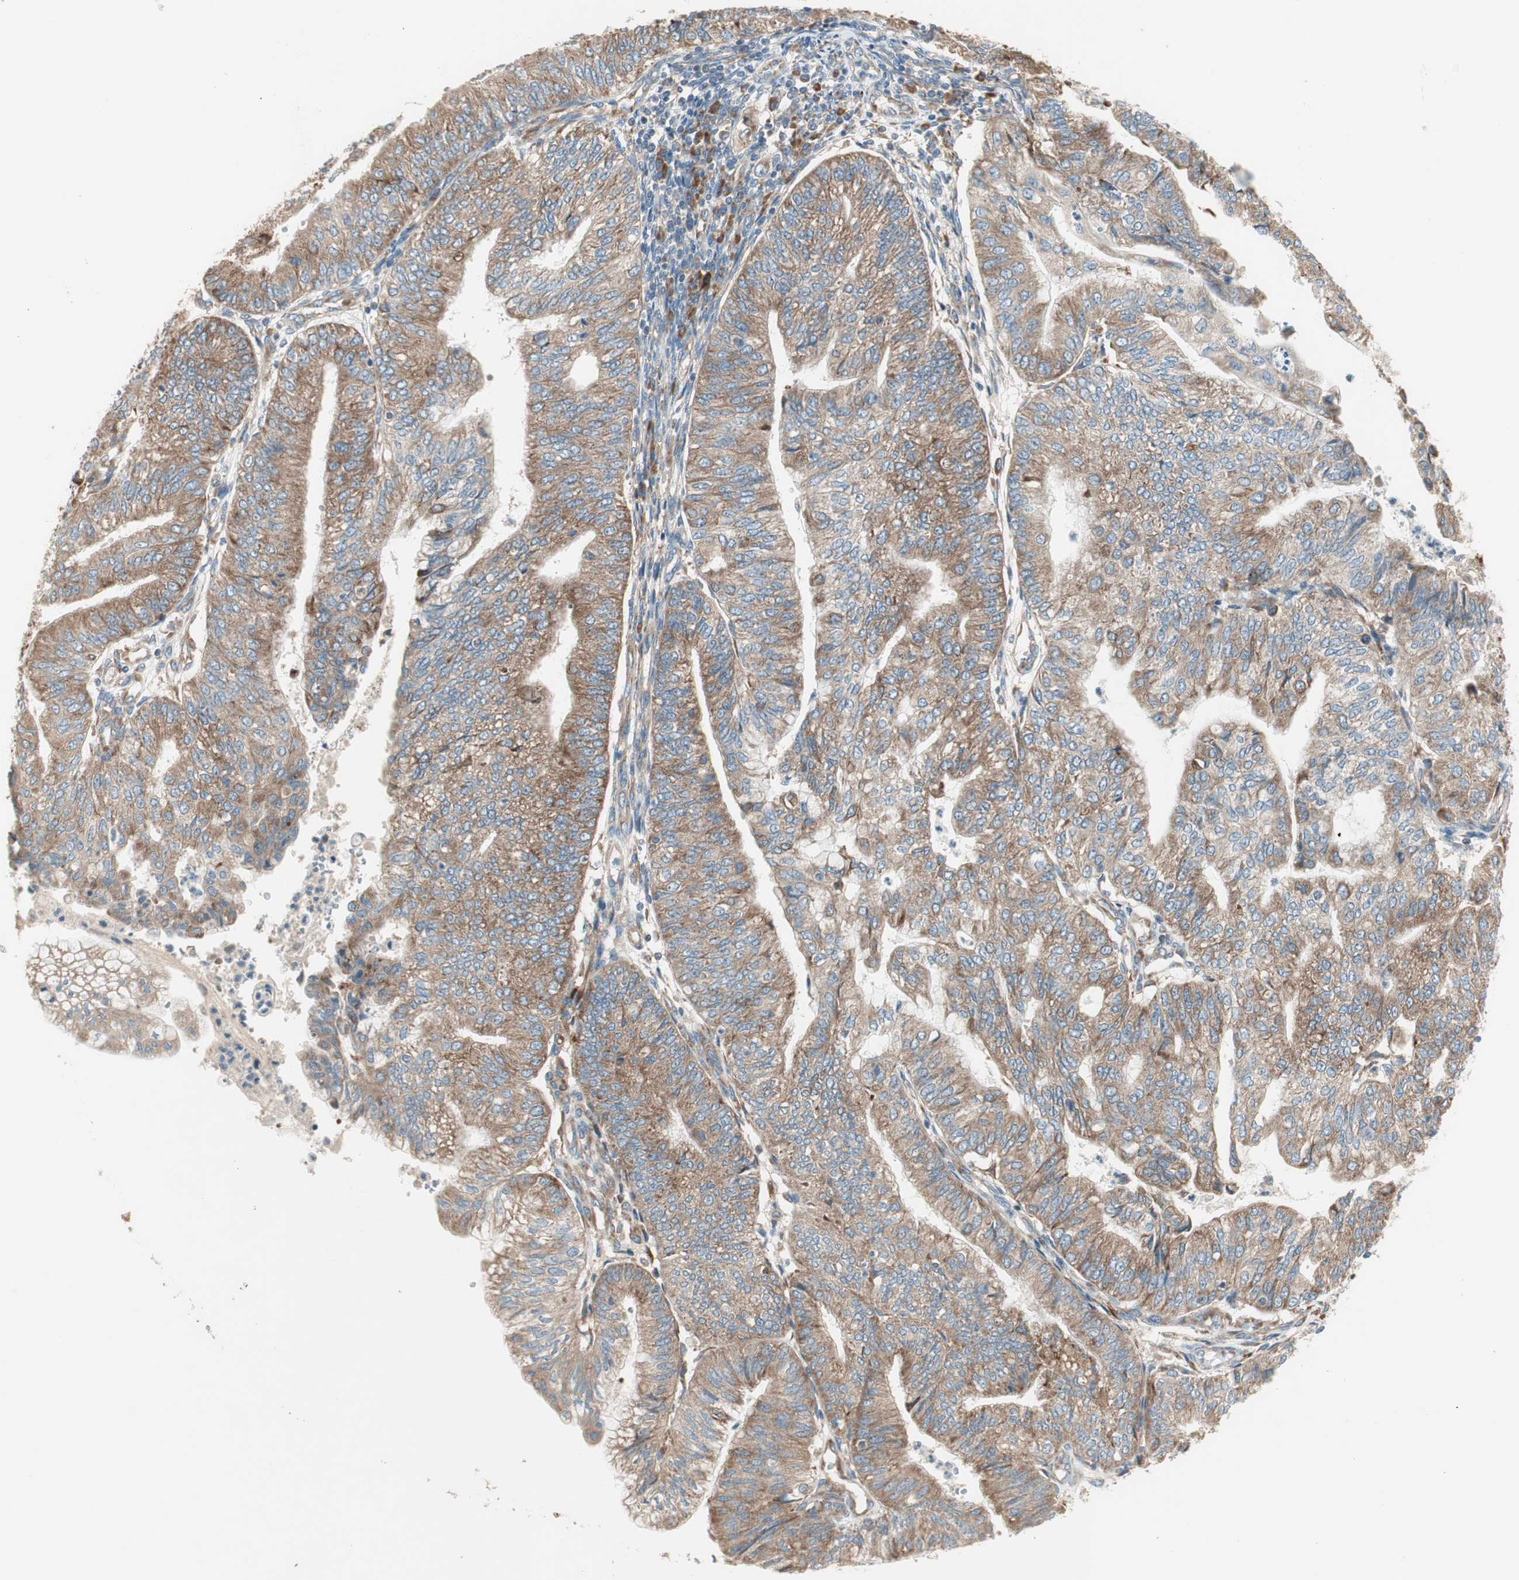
{"staining": {"intensity": "moderate", "quantity": ">75%", "location": "cytoplasmic/membranous"}, "tissue": "endometrial cancer", "cell_type": "Tumor cells", "image_type": "cancer", "snomed": [{"axis": "morphology", "description": "Adenocarcinoma, NOS"}, {"axis": "topography", "description": "Endometrium"}], "caption": "This is an image of immunohistochemistry staining of endometrial cancer, which shows moderate expression in the cytoplasmic/membranous of tumor cells.", "gene": "RPL23", "patient": {"sex": "female", "age": 59}}